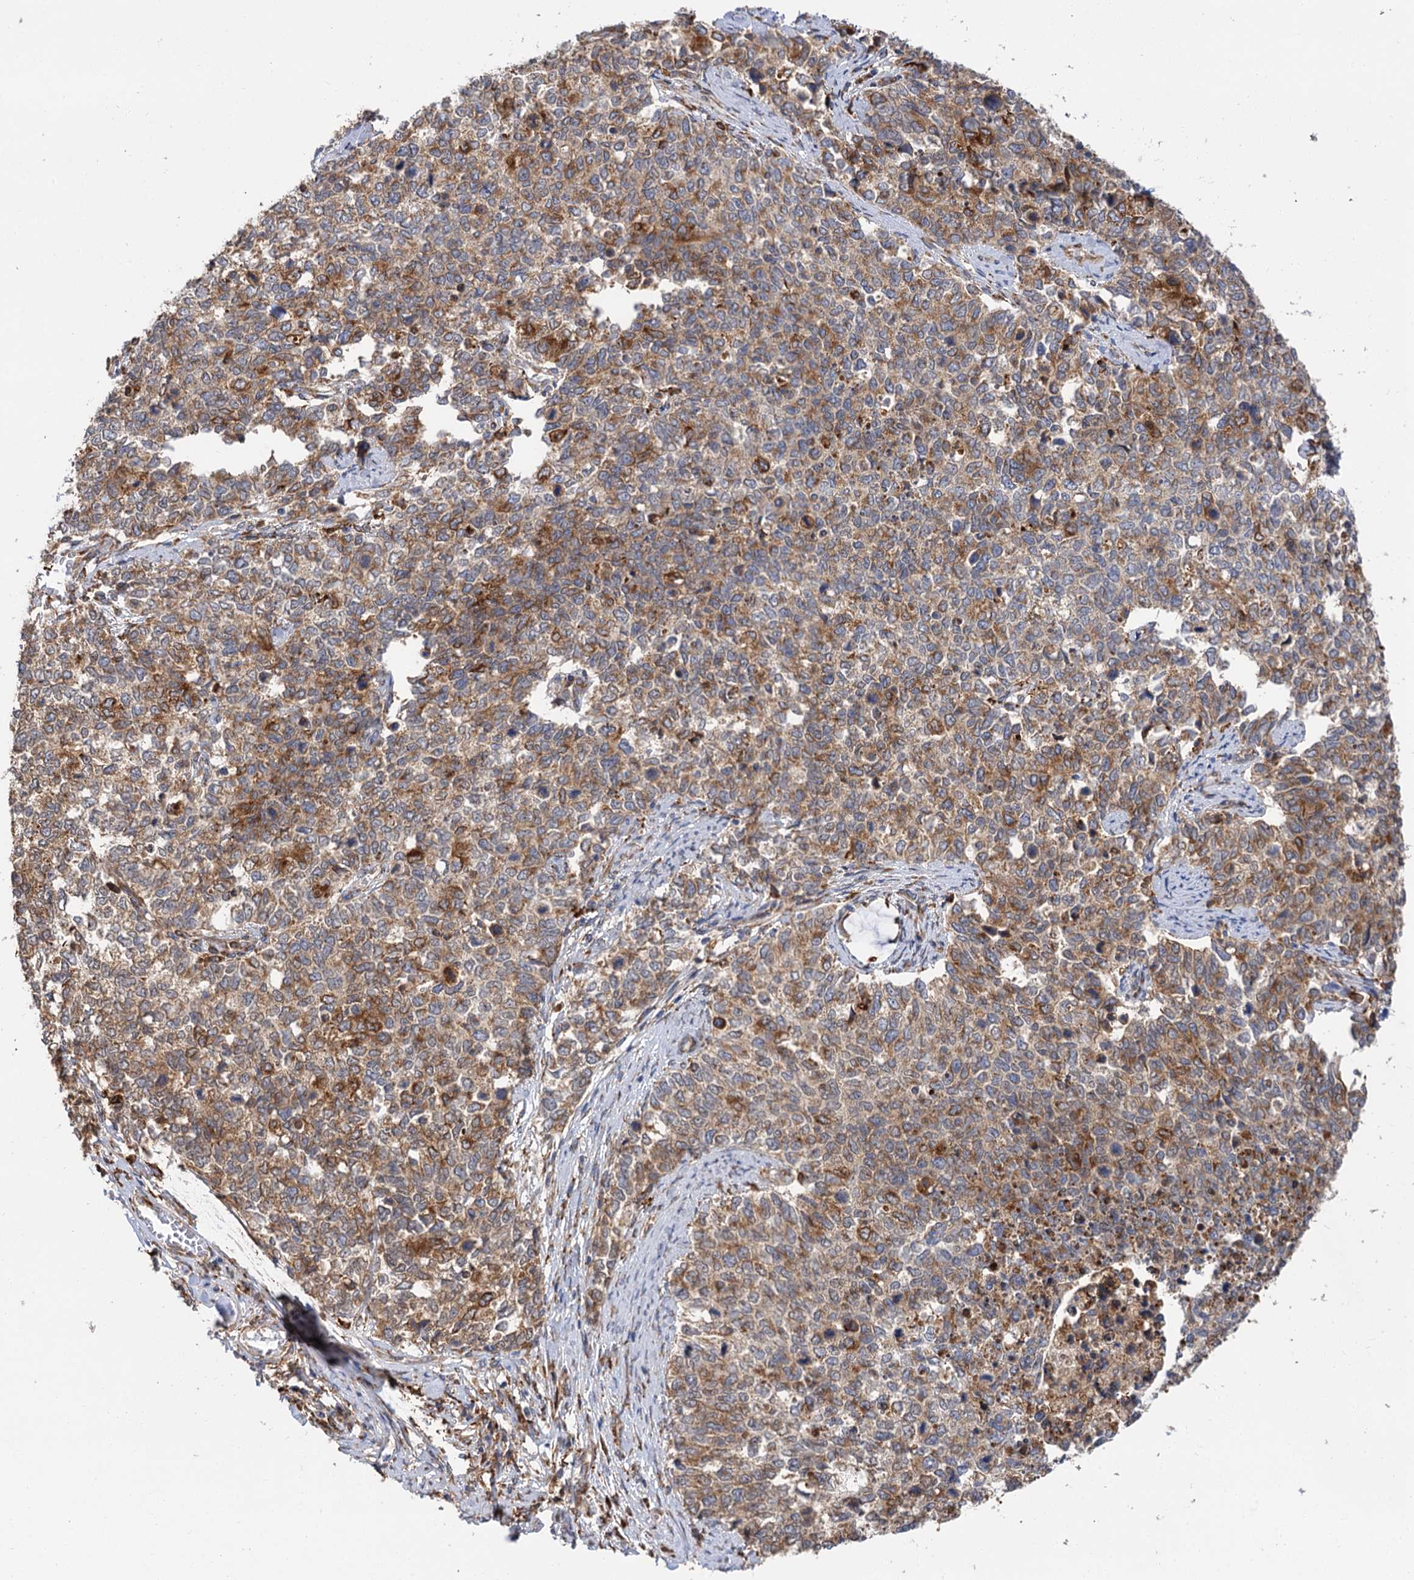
{"staining": {"intensity": "moderate", "quantity": ">75%", "location": "cytoplasmic/membranous"}, "tissue": "cervical cancer", "cell_type": "Tumor cells", "image_type": "cancer", "snomed": [{"axis": "morphology", "description": "Squamous cell carcinoma, NOS"}, {"axis": "topography", "description": "Cervix"}], "caption": "A photomicrograph of human cervical cancer stained for a protein demonstrates moderate cytoplasmic/membranous brown staining in tumor cells. (brown staining indicates protein expression, while blue staining denotes nuclei).", "gene": "PPIP5K2", "patient": {"sex": "female", "age": 63}}